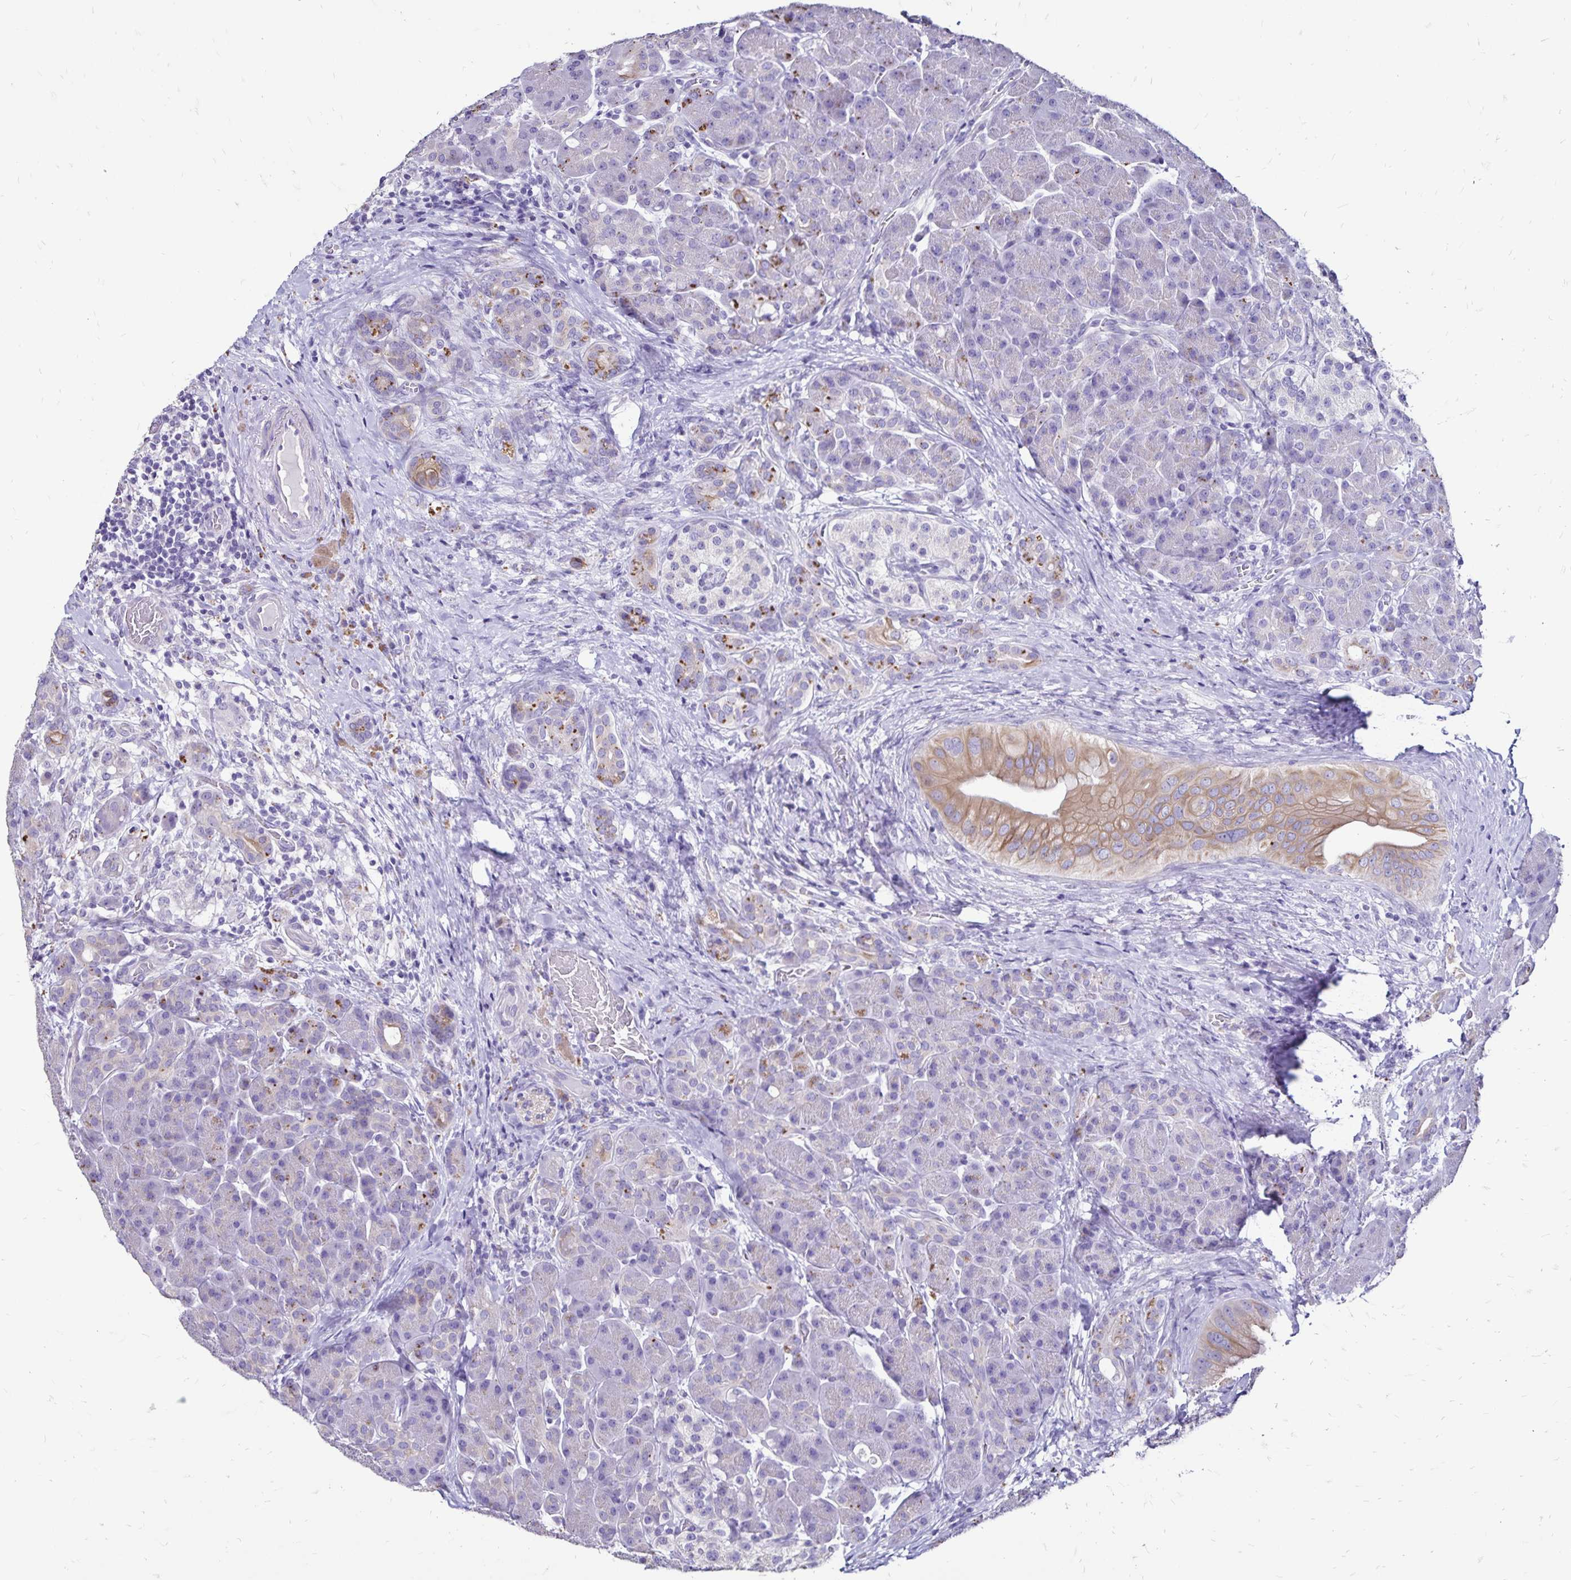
{"staining": {"intensity": "moderate", "quantity": "<25%", "location": "cytoplasmic/membranous"}, "tissue": "pancreas", "cell_type": "Exocrine glandular cells", "image_type": "normal", "snomed": [{"axis": "morphology", "description": "Normal tissue, NOS"}, {"axis": "topography", "description": "Pancreas"}], "caption": "Unremarkable pancreas demonstrates moderate cytoplasmic/membranous positivity in approximately <25% of exocrine glandular cells The staining was performed using DAB, with brown indicating positive protein expression. Nuclei are stained blue with hematoxylin..", "gene": "EVPL", "patient": {"sex": "male", "age": 55}}